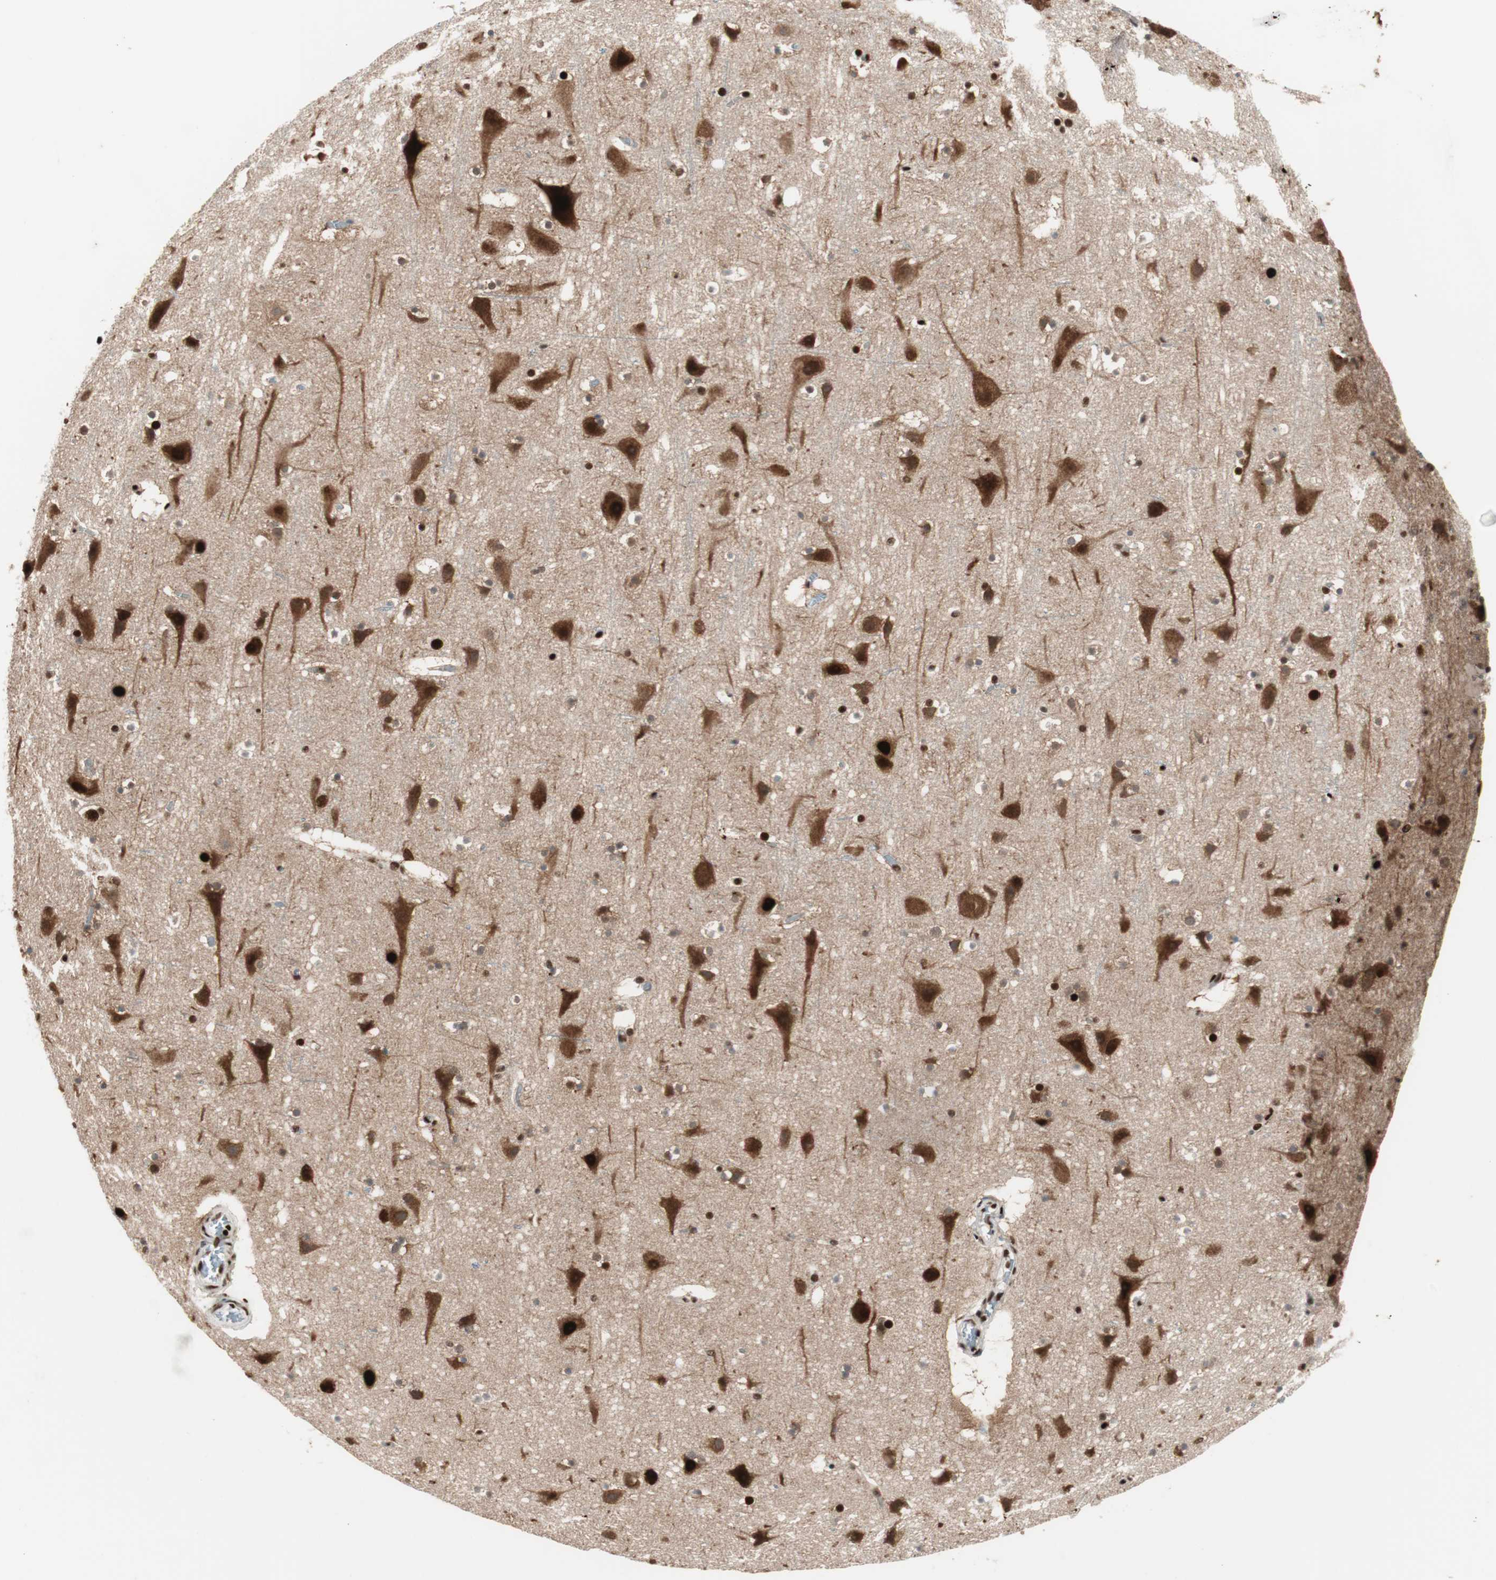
{"staining": {"intensity": "moderate", "quantity": ">75%", "location": "nuclear"}, "tissue": "cerebral cortex", "cell_type": "Endothelial cells", "image_type": "normal", "snomed": [{"axis": "morphology", "description": "Normal tissue, NOS"}, {"axis": "topography", "description": "Cerebral cortex"}], "caption": "Cerebral cortex stained for a protein (brown) shows moderate nuclear positive positivity in approximately >75% of endothelial cells.", "gene": "PSME3", "patient": {"sex": "male", "age": 45}}